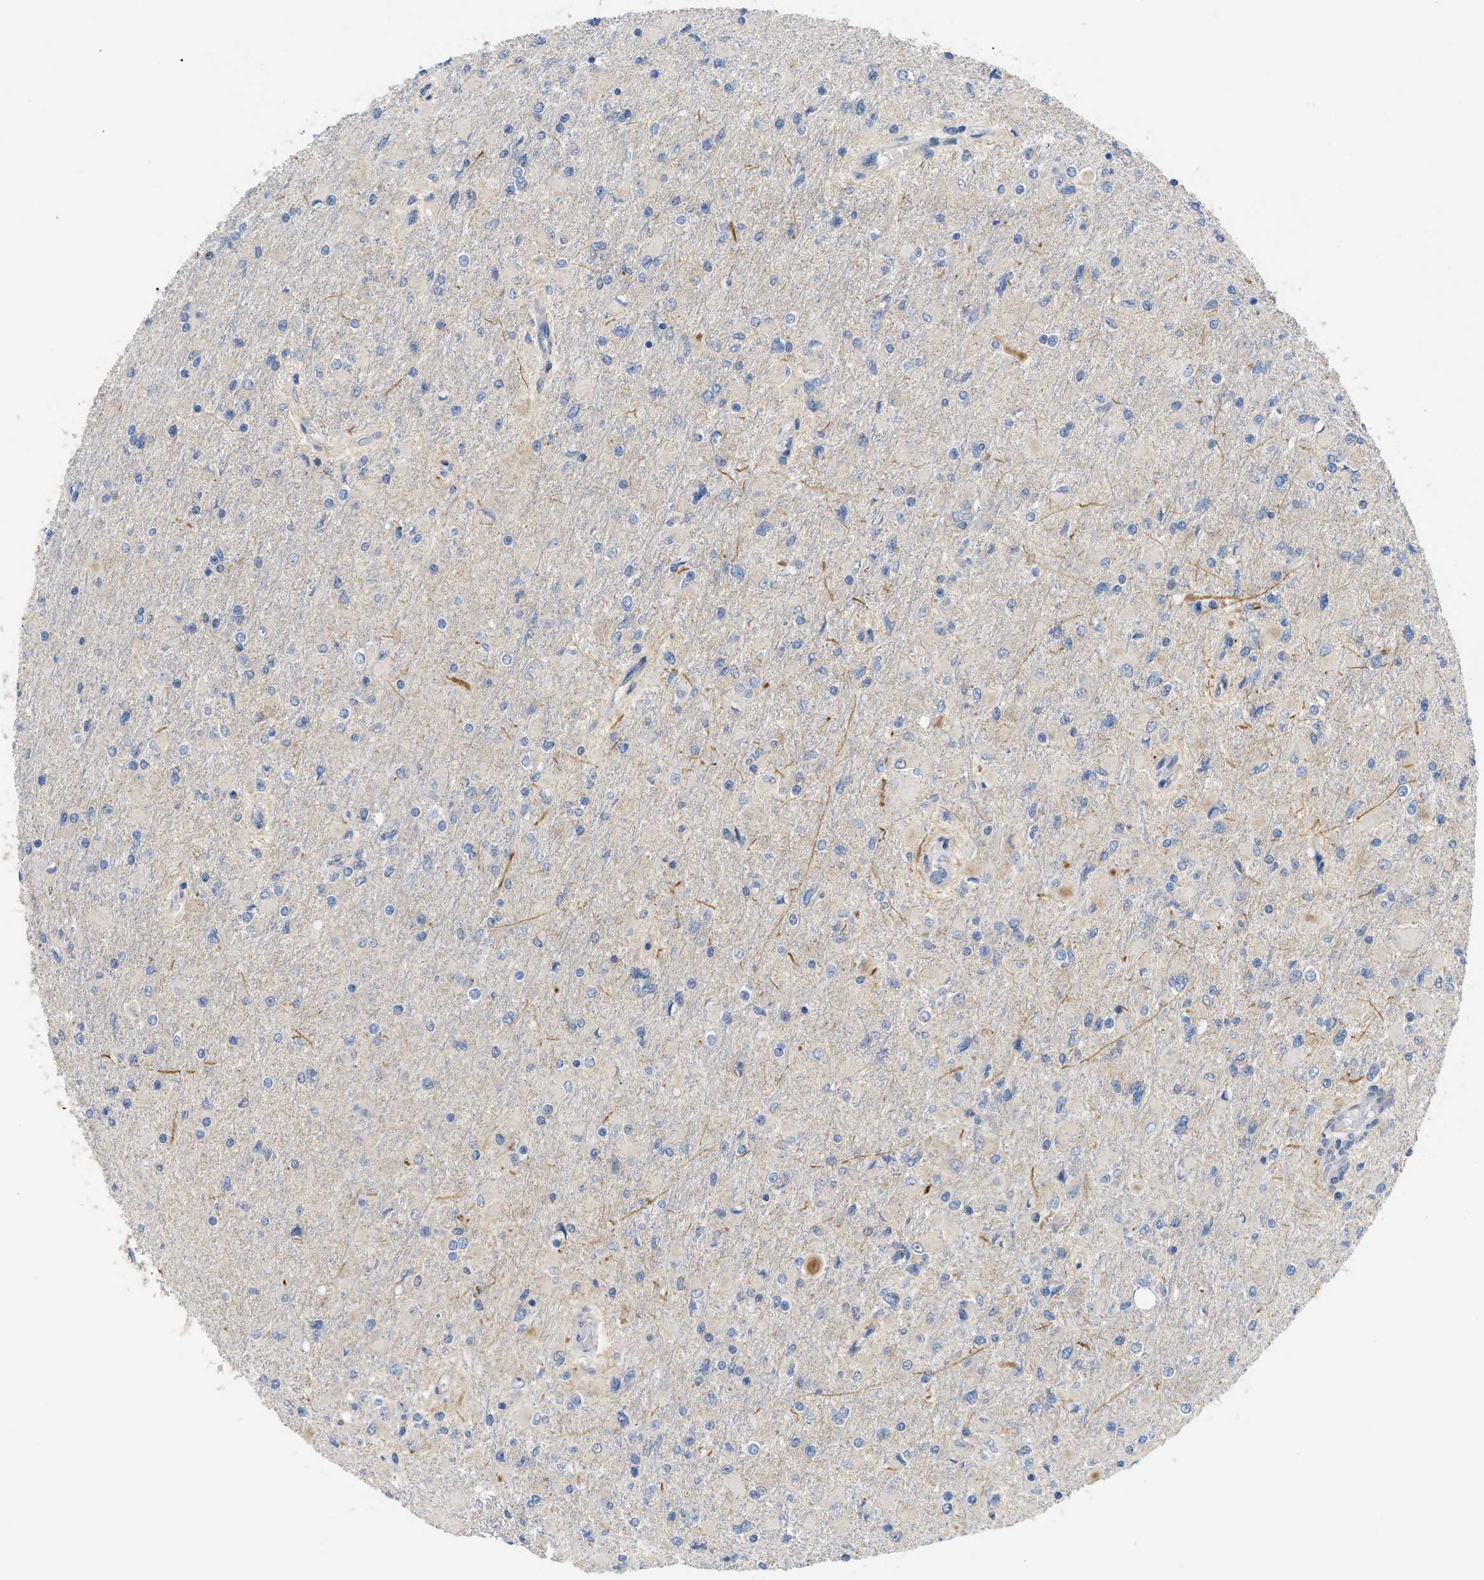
{"staining": {"intensity": "negative", "quantity": "none", "location": "none"}, "tissue": "glioma", "cell_type": "Tumor cells", "image_type": "cancer", "snomed": [{"axis": "morphology", "description": "Glioma, malignant, High grade"}, {"axis": "topography", "description": "Cerebral cortex"}], "caption": "Immunohistochemical staining of human glioma displays no significant positivity in tumor cells.", "gene": "DHX58", "patient": {"sex": "female", "age": 36}}